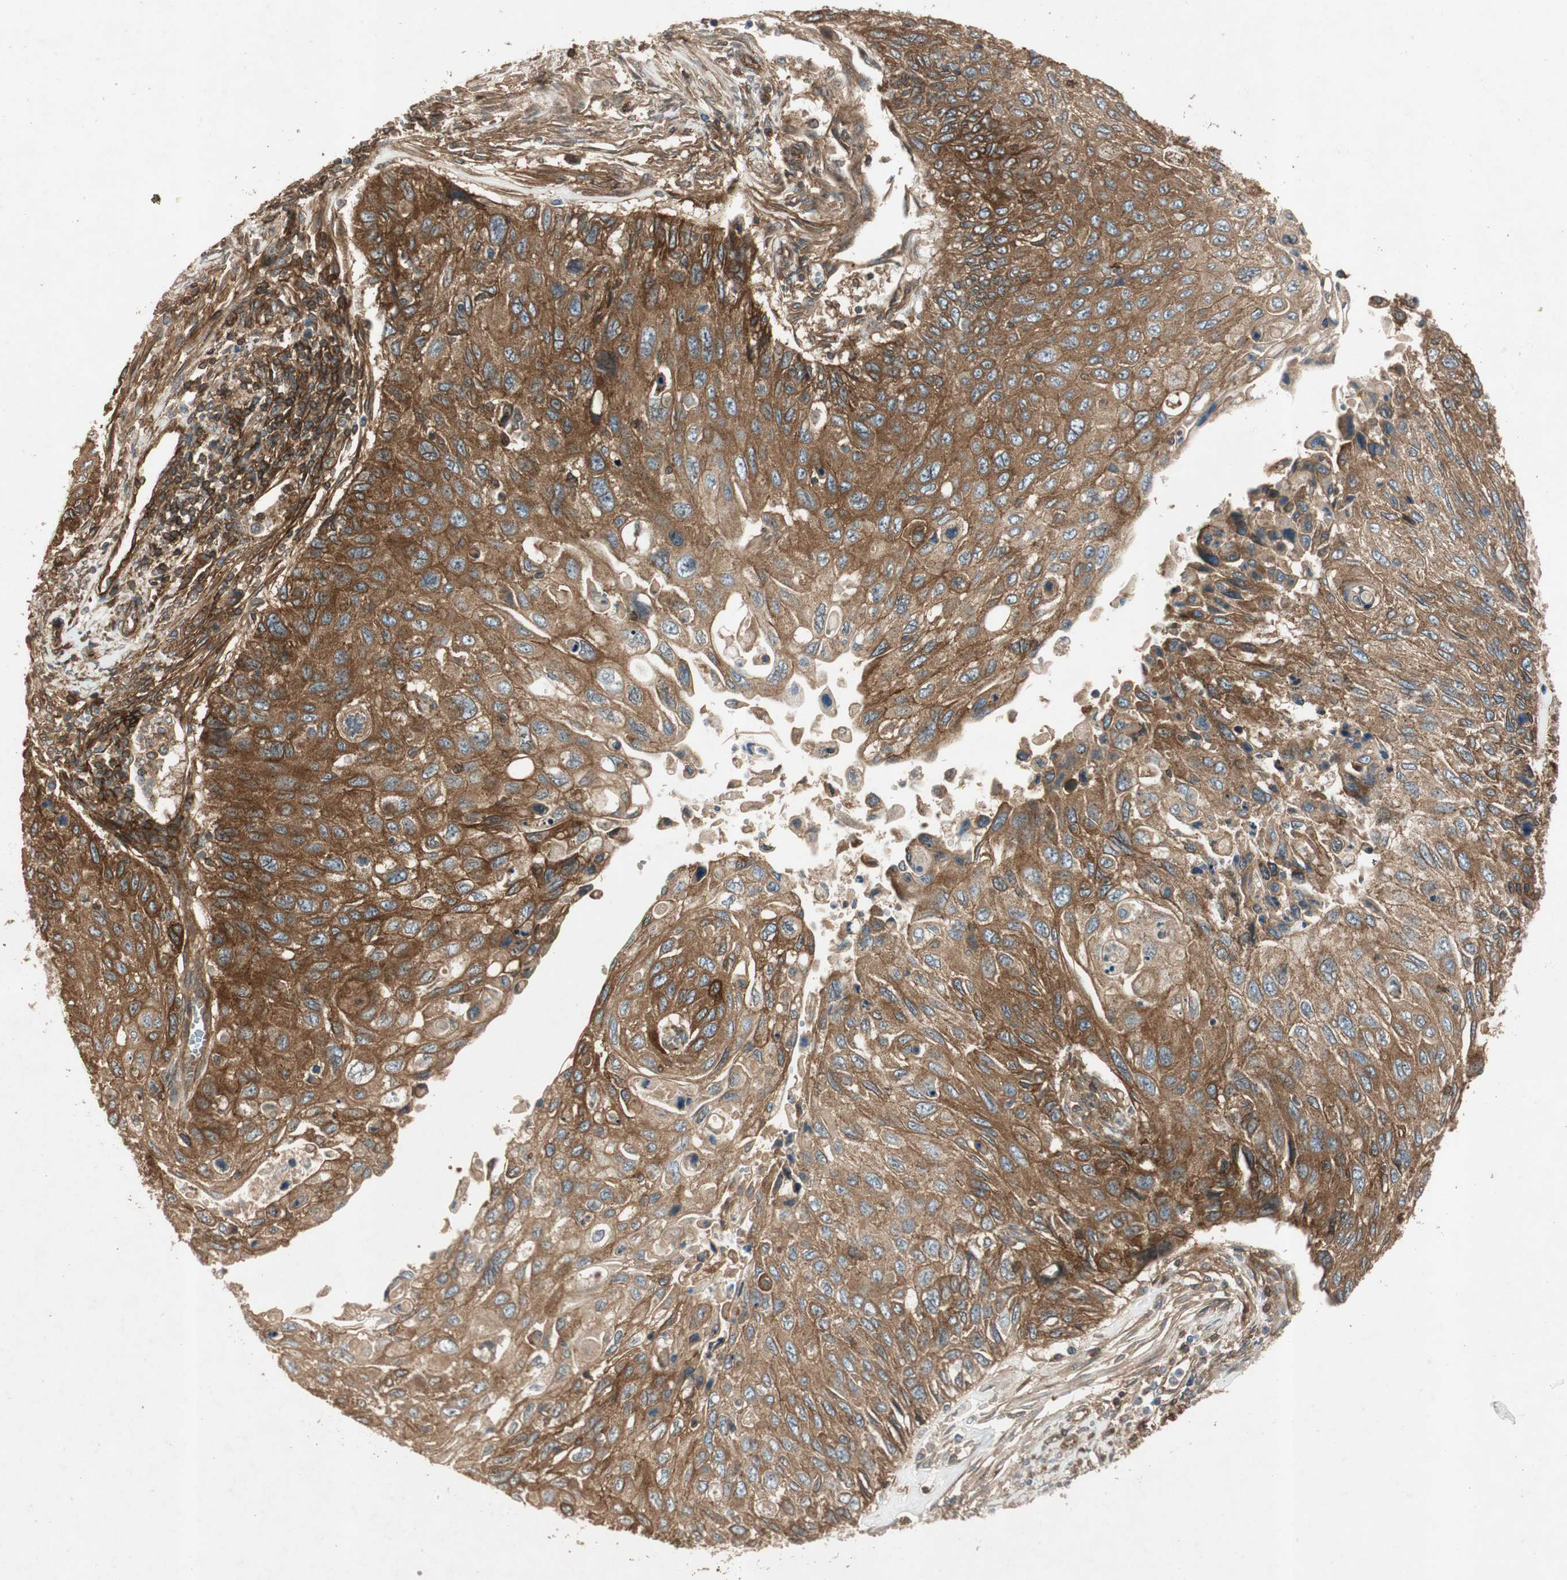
{"staining": {"intensity": "strong", "quantity": ">75%", "location": "cytoplasmic/membranous"}, "tissue": "cervical cancer", "cell_type": "Tumor cells", "image_type": "cancer", "snomed": [{"axis": "morphology", "description": "Squamous cell carcinoma, NOS"}, {"axis": "topography", "description": "Cervix"}], "caption": "Protein staining of squamous cell carcinoma (cervical) tissue shows strong cytoplasmic/membranous expression in about >75% of tumor cells.", "gene": "BTN3A3", "patient": {"sex": "female", "age": 70}}